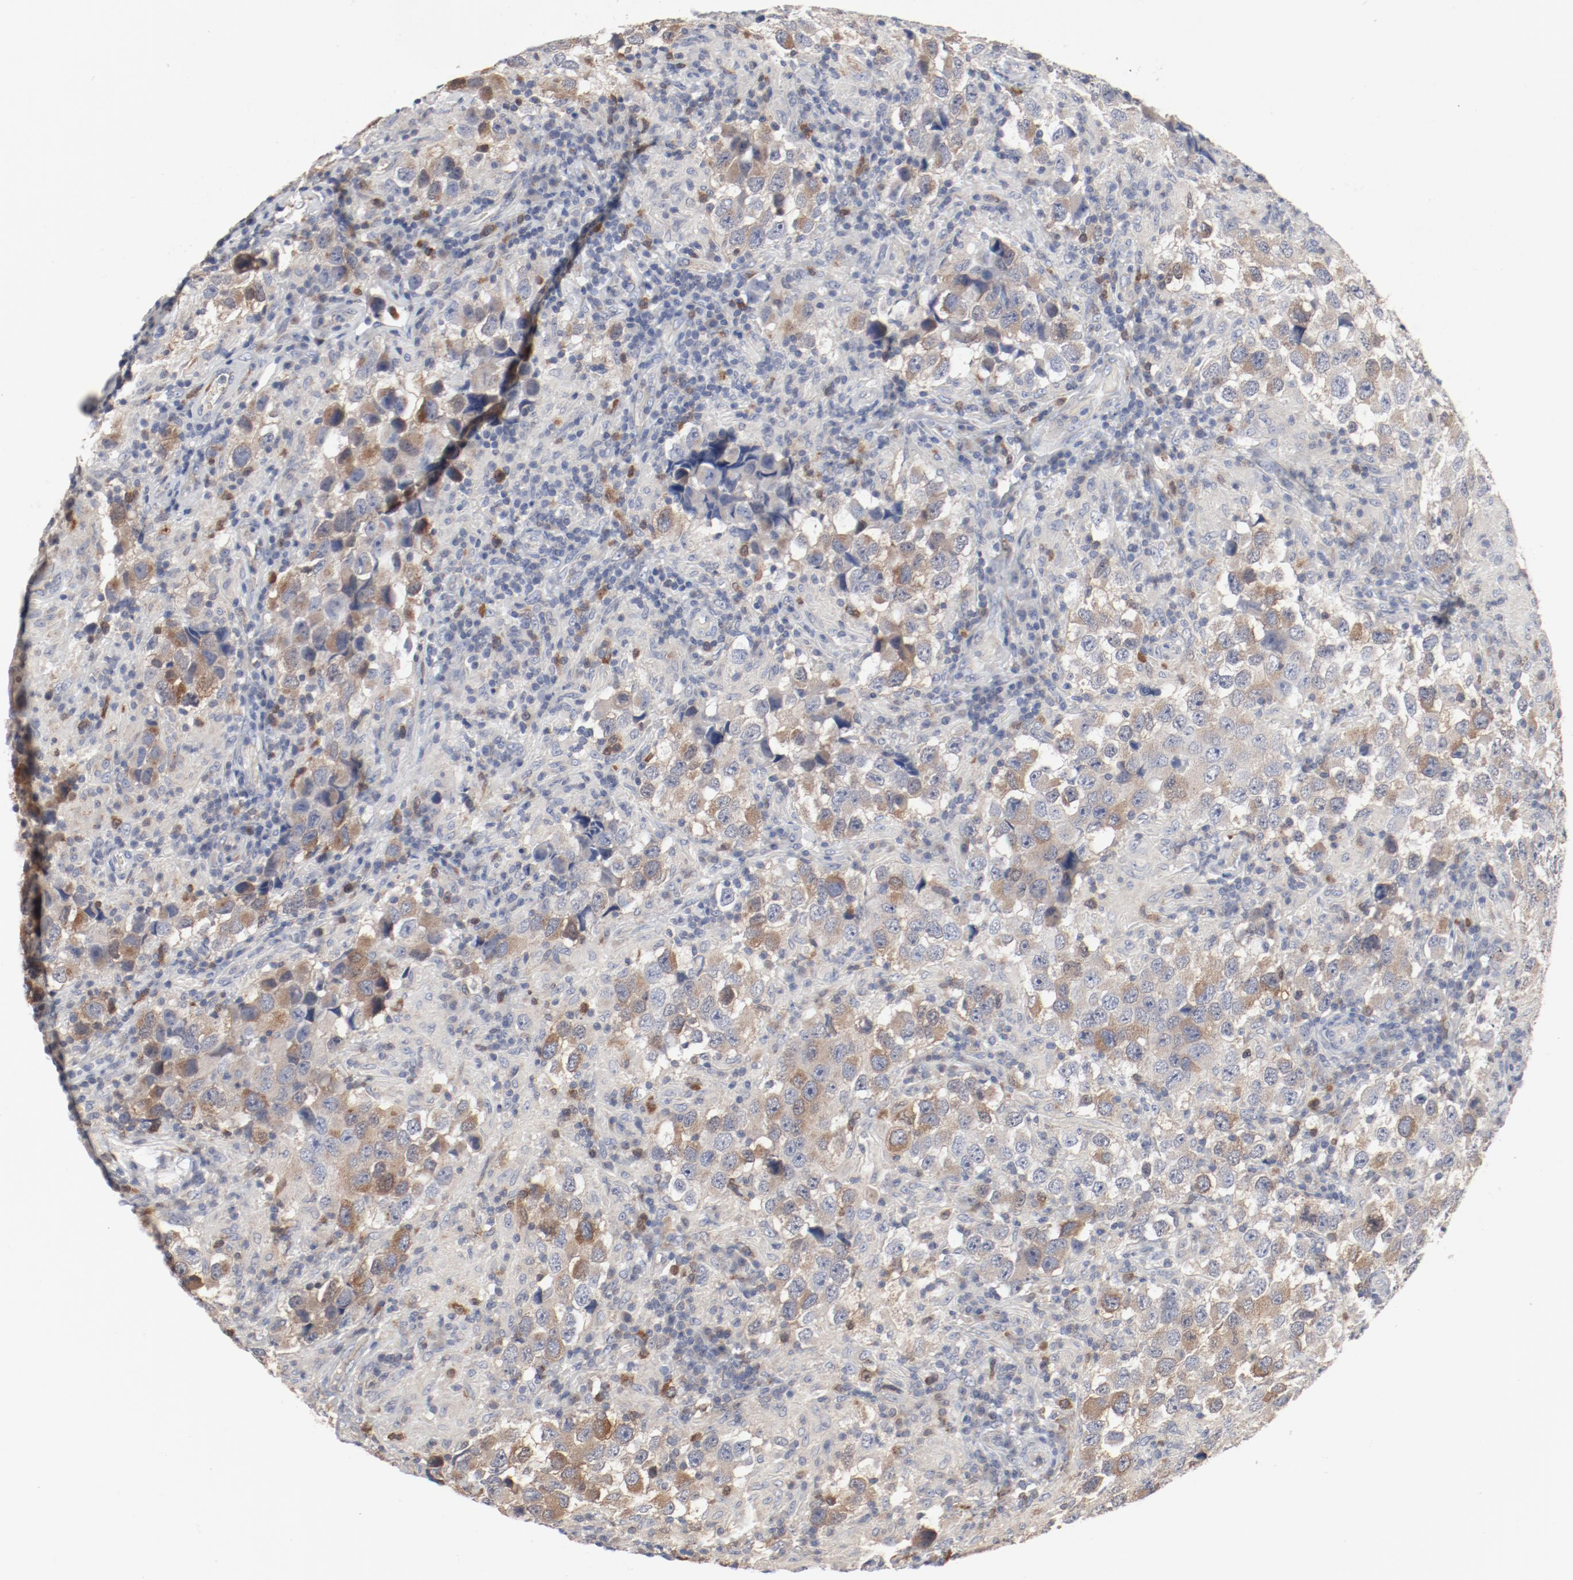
{"staining": {"intensity": "moderate", "quantity": ">75%", "location": "cytoplasmic/membranous"}, "tissue": "testis cancer", "cell_type": "Tumor cells", "image_type": "cancer", "snomed": [{"axis": "morphology", "description": "Carcinoma, Embryonal, NOS"}, {"axis": "topography", "description": "Testis"}], "caption": "The image demonstrates immunohistochemical staining of testis embryonal carcinoma. There is moderate cytoplasmic/membranous positivity is identified in about >75% of tumor cells.", "gene": "CDK1", "patient": {"sex": "male", "age": 21}}